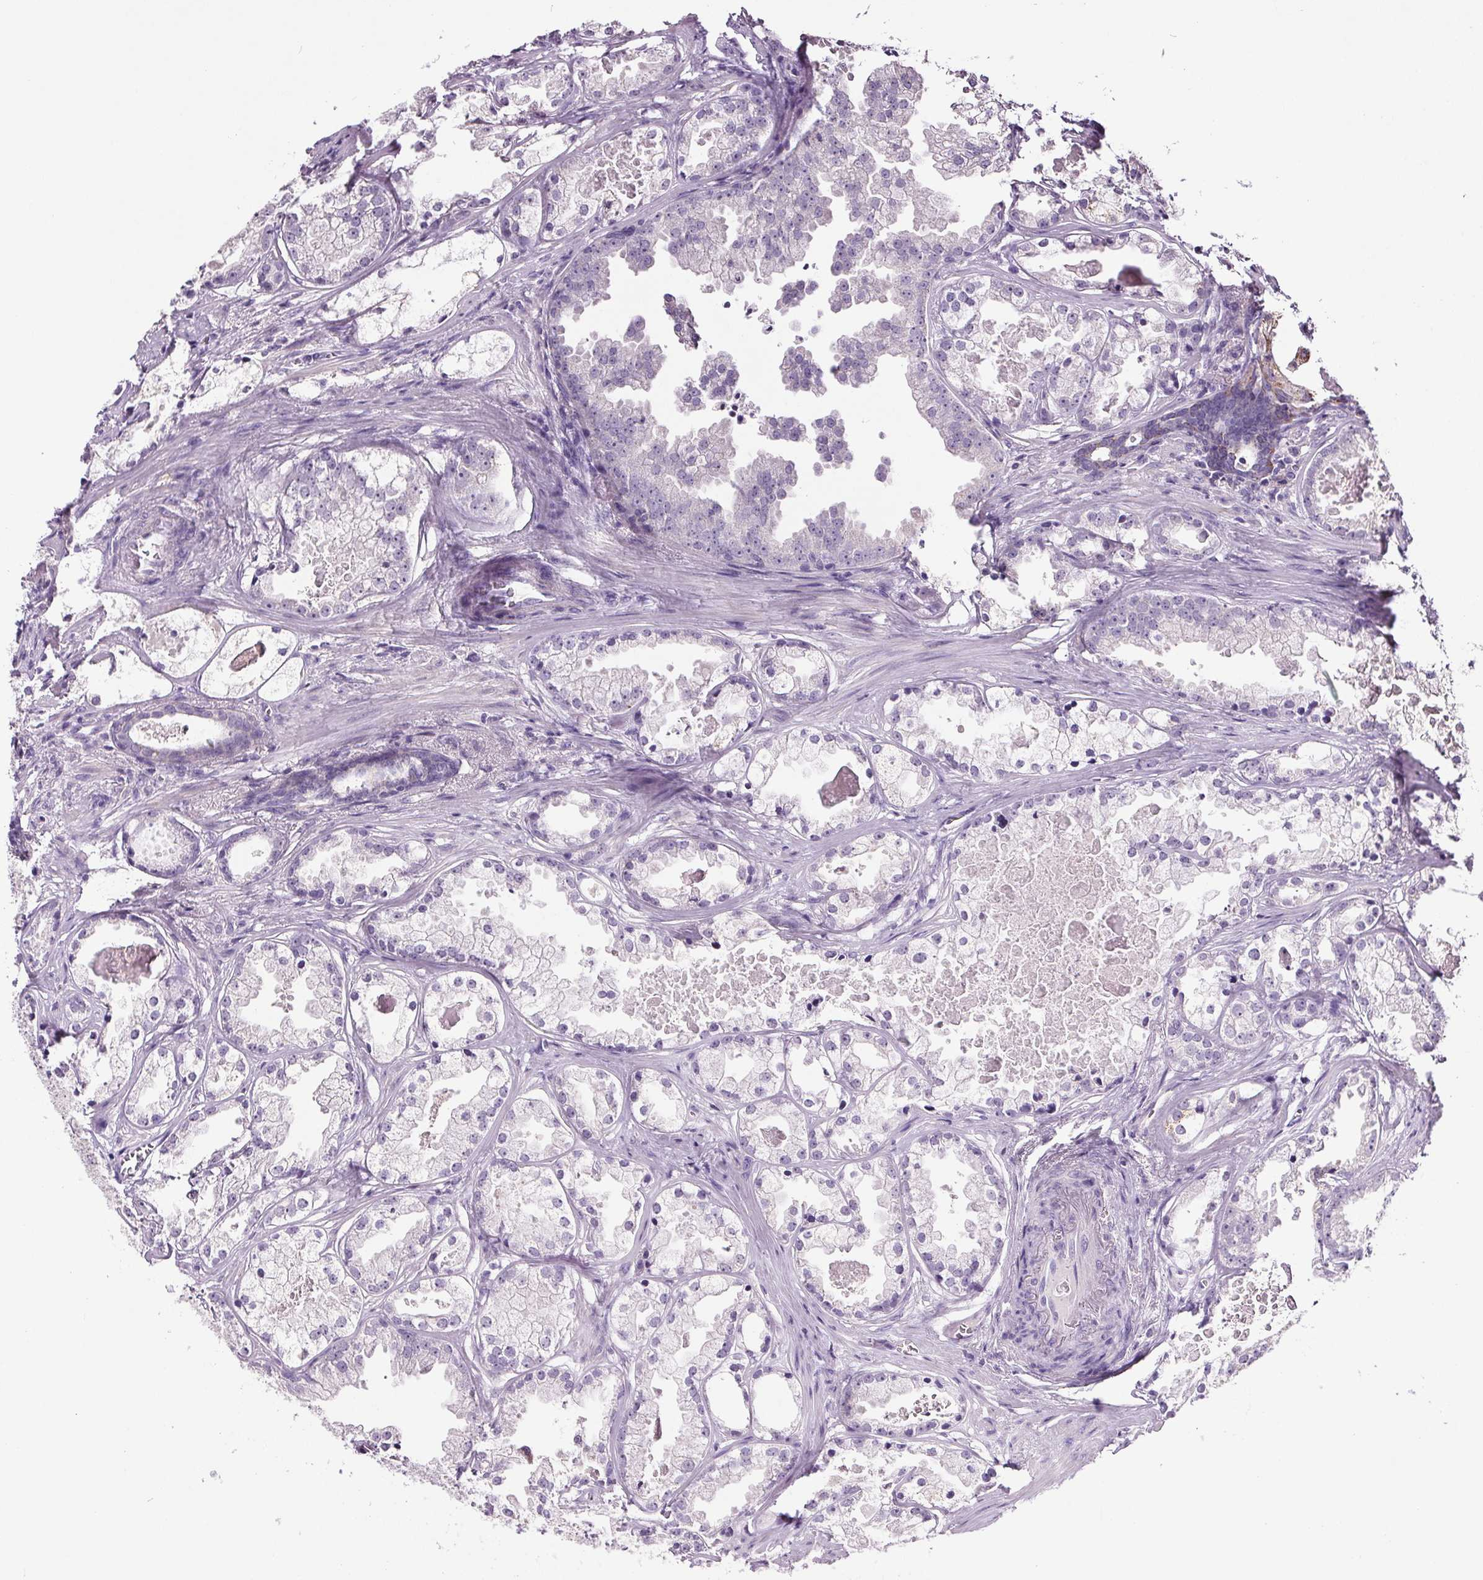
{"staining": {"intensity": "negative", "quantity": "none", "location": "none"}, "tissue": "prostate cancer", "cell_type": "Tumor cells", "image_type": "cancer", "snomed": [{"axis": "morphology", "description": "Adenocarcinoma, Low grade"}, {"axis": "topography", "description": "Prostate"}], "caption": "The immunohistochemistry histopathology image has no significant staining in tumor cells of low-grade adenocarcinoma (prostate) tissue. Nuclei are stained in blue.", "gene": "GPIHBP1", "patient": {"sex": "male", "age": 65}}